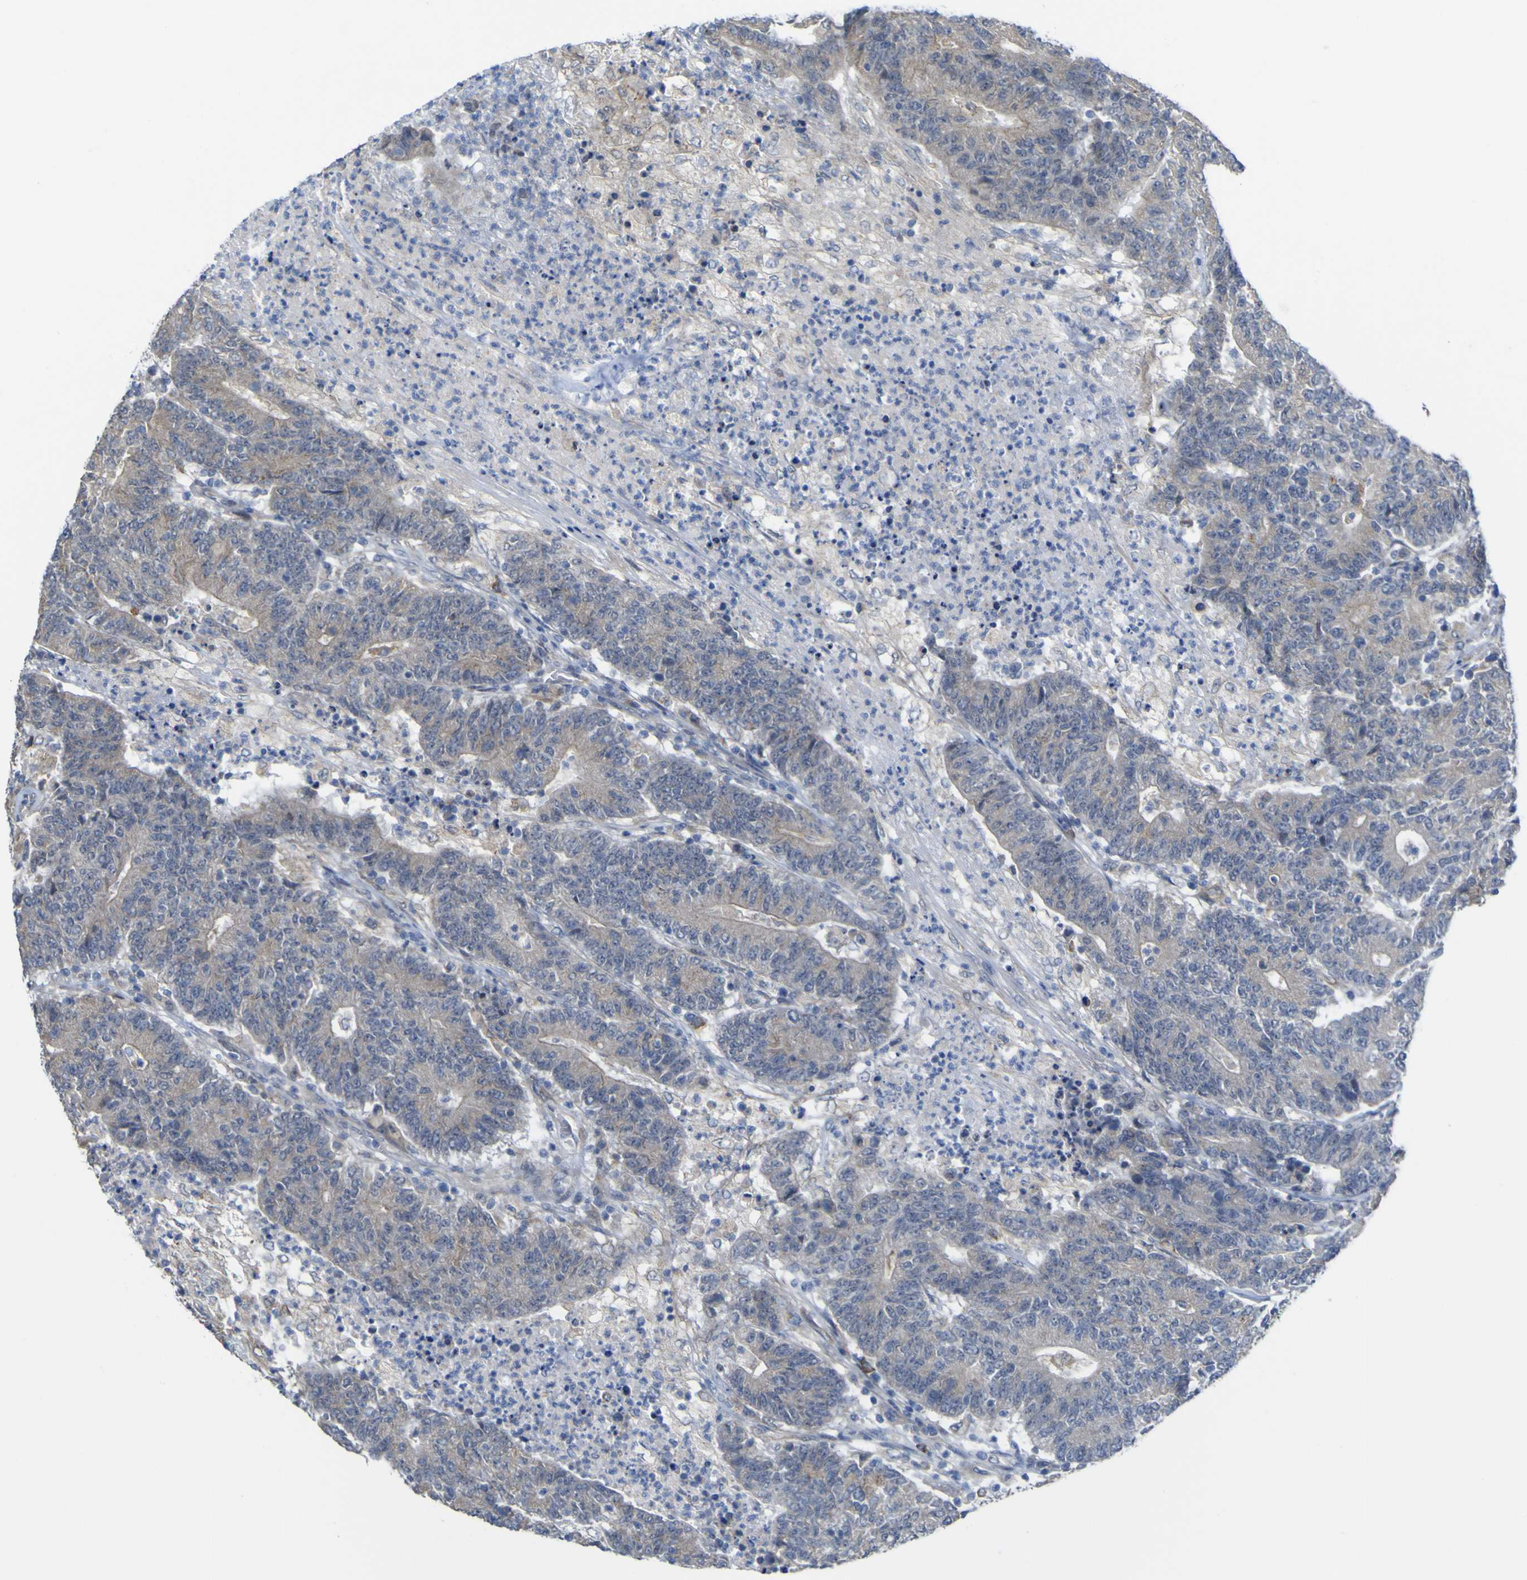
{"staining": {"intensity": "weak", "quantity": "<25%", "location": "cytoplasmic/membranous"}, "tissue": "colorectal cancer", "cell_type": "Tumor cells", "image_type": "cancer", "snomed": [{"axis": "morphology", "description": "Normal tissue, NOS"}, {"axis": "morphology", "description": "Adenocarcinoma, NOS"}, {"axis": "topography", "description": "Colon"}], "caption": "There is no significant expression in tumor cells of adenocarcinoma (colorectal).", "gene": "TNFRSF11A", "patient": {"sex": "female", "age": 75}}